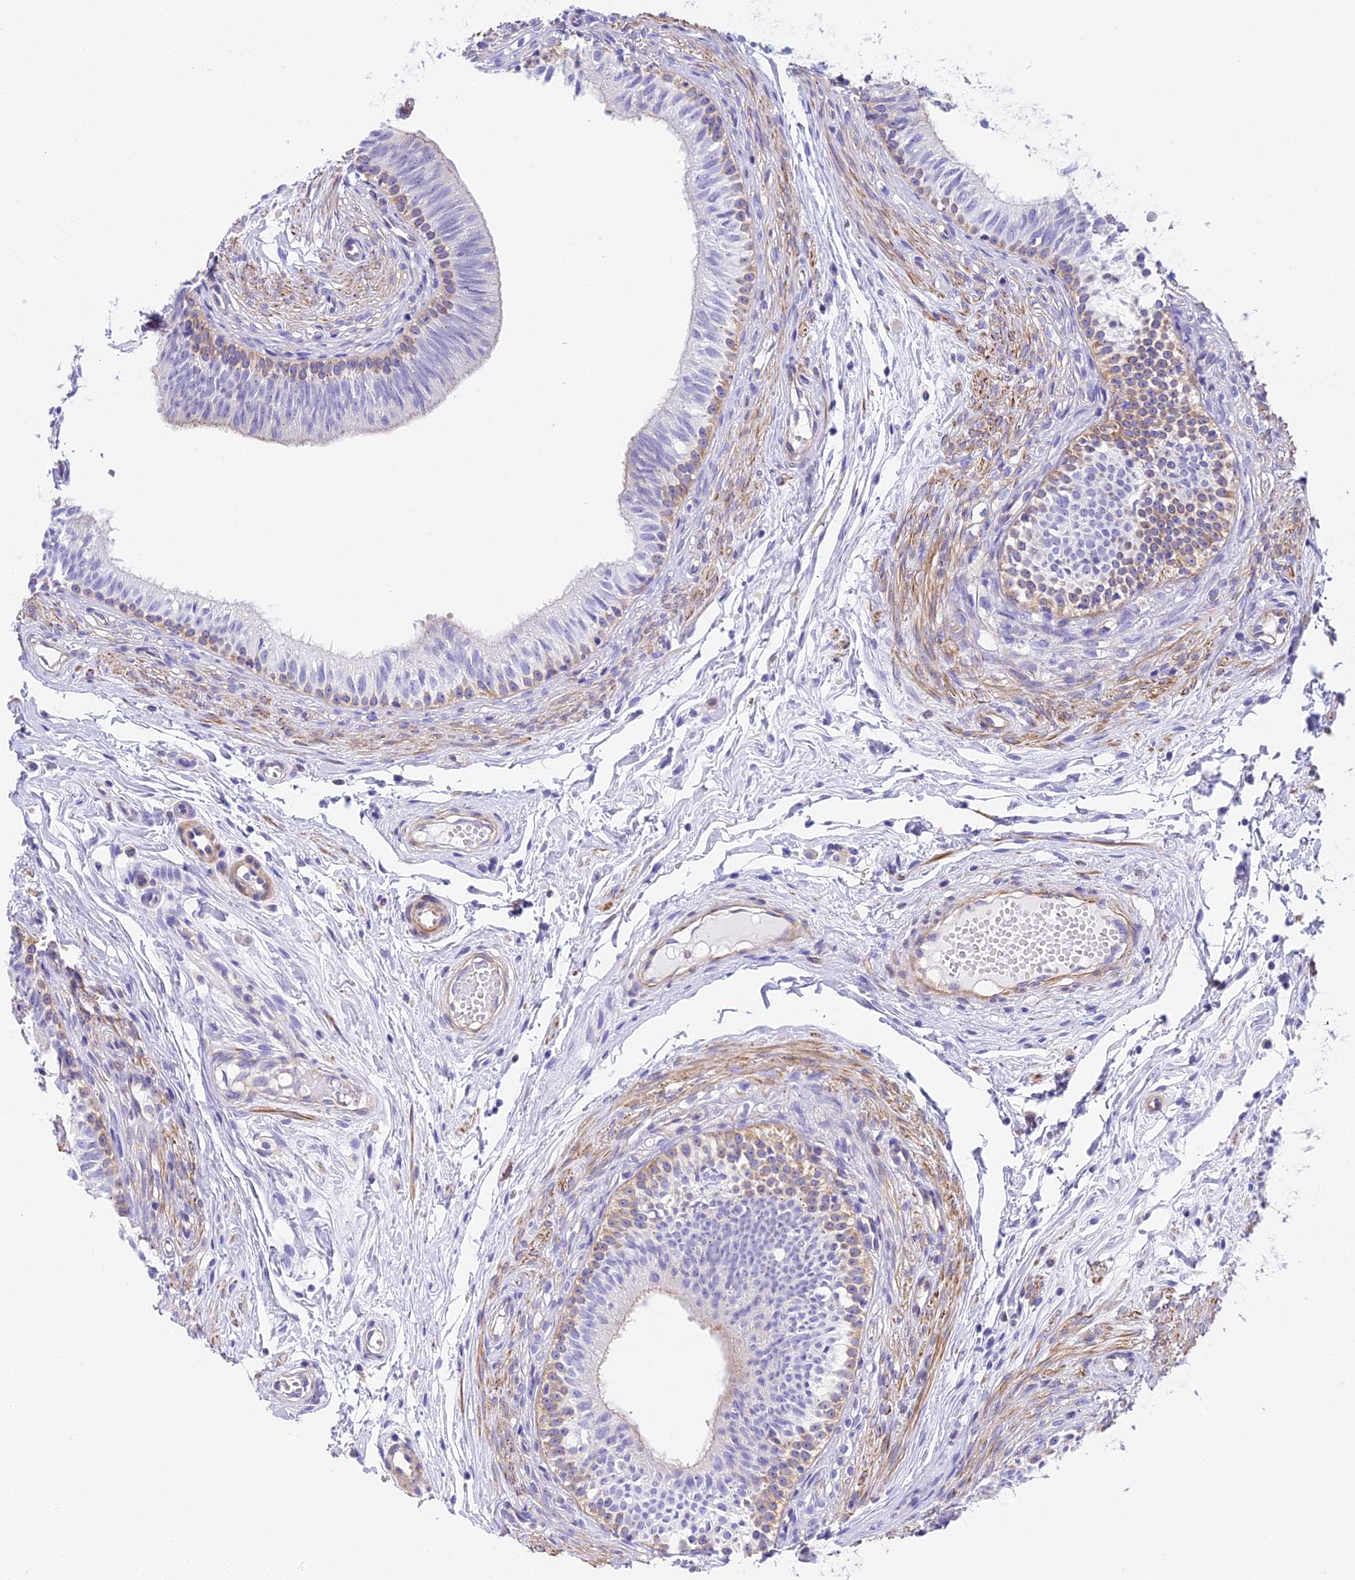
{"staining": {"intensity": "negative", "quantity": "none", "location": "none"}, "tissue": "epididymis", "cell_type": "Glandular cells", "image_type": "normal", "snomed": [{"axis": "morphology", "description": "Normal tissue, NOS"}, {"axis": "topography", "description": "Epididymis, spermatic cord, NOS"}], "caption": "DAB immunohistochemical staining of unremarkable human epididymis shows no significant expression in glandular cells.", "gene": "HOMER3", "patient": {"sex": "male", "age": 22}}